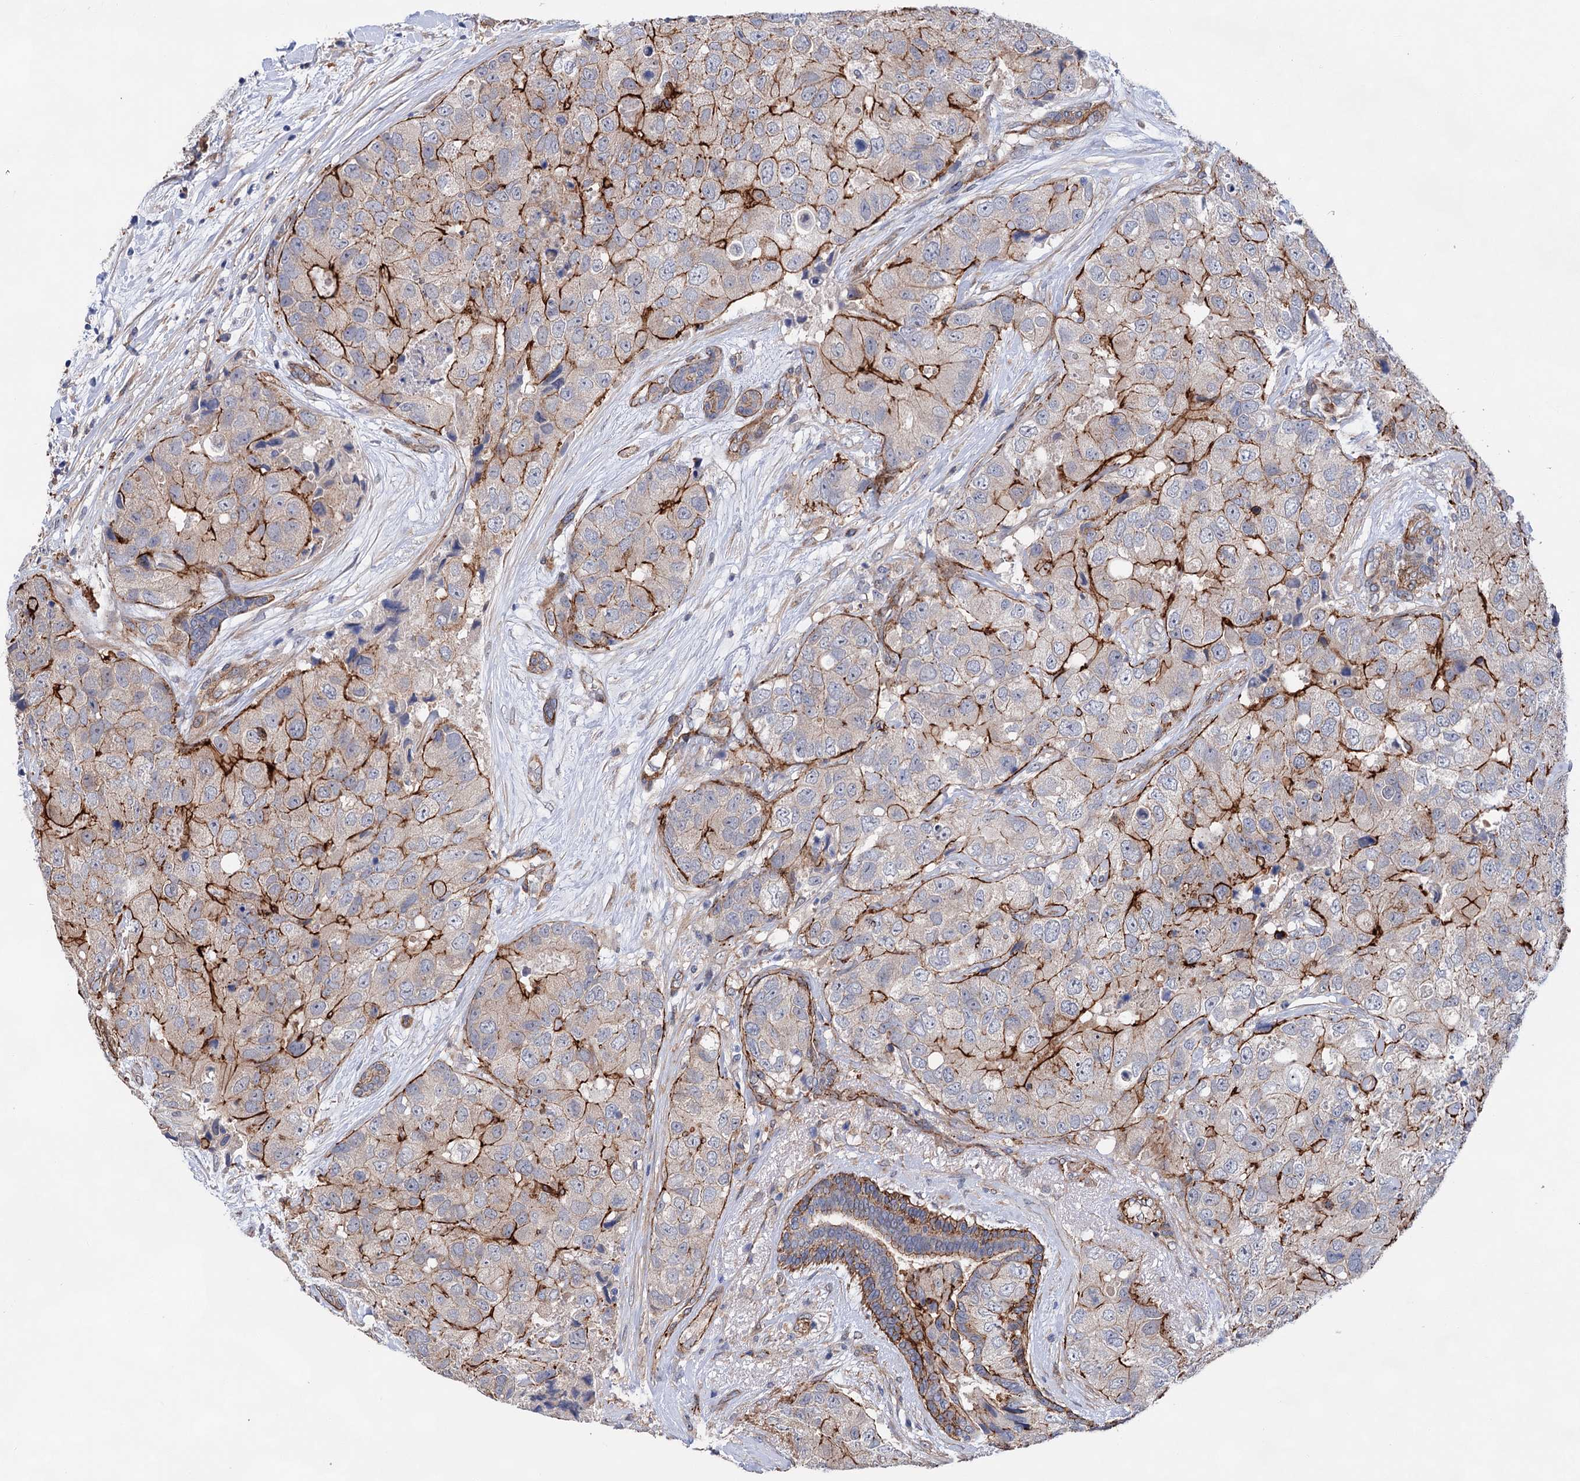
{"staining": {"intensity": "strong", "quantity": "25%-75%", "location": "cytoplasmic/membranous"}, "tissue": "breast cancer", "cell_type": "Tumor cells", "image_type": "cancer", "snomed": [{"axis": "morphology", "description": "Duct carcinoma"}, {"axis": "topography", "description": "Breast"}], "caption": "High-magnification brightfield microscopy of breast cancer stained with DAB (3,3'-diaminobenzidine) (brown) and counterstained with hematoxylin (blue). tumor cells exhibit strong cytoplasmic/membranous expression is seen in about25%-75% of cells.", "gene": "TMTC3", "patient": {"sex": "female", "age": 62}}